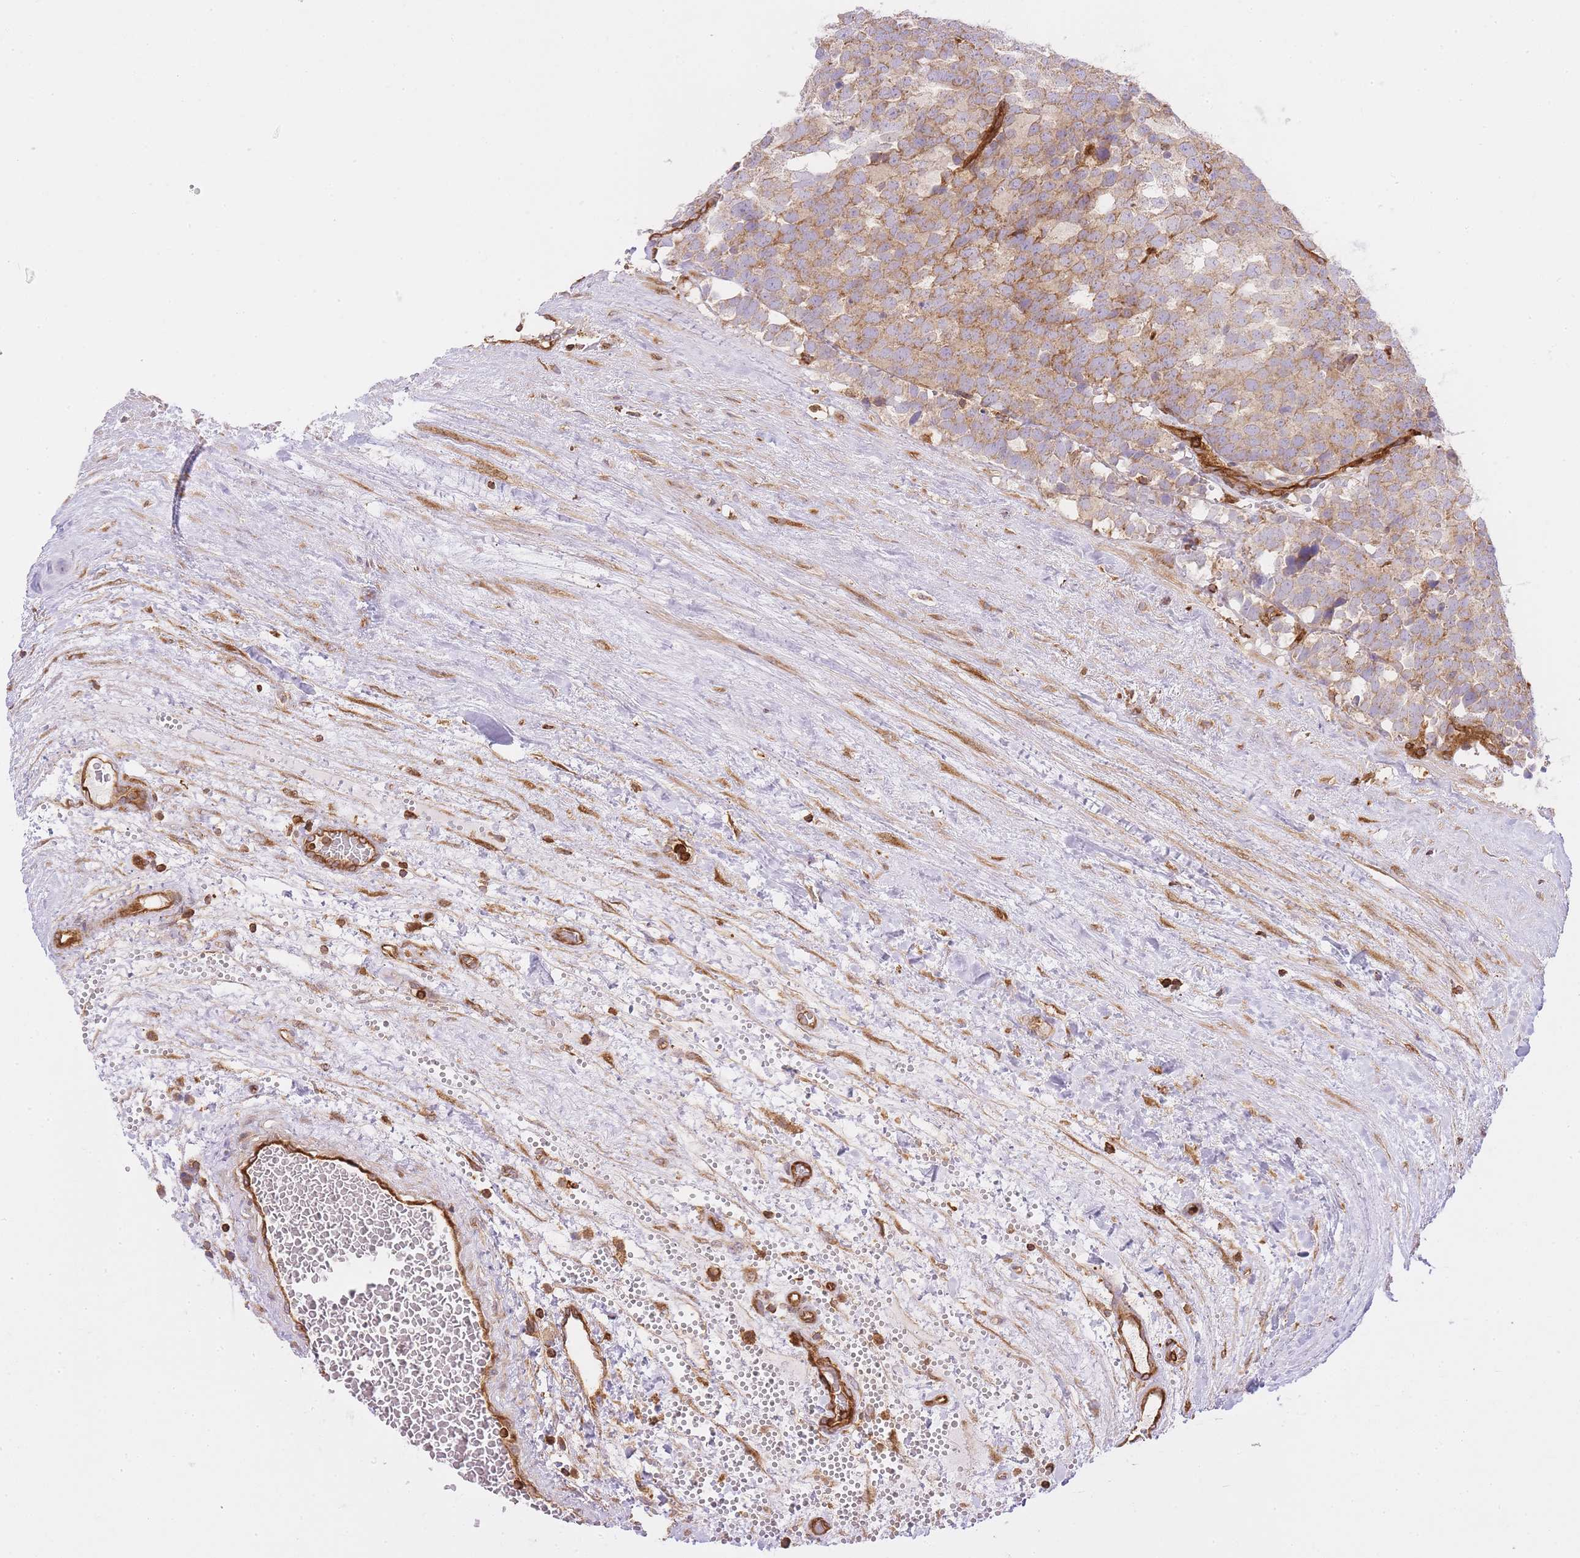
{"staining": {"intensity": "moderate", "quantity": ">75%", "location": "cytoplasmic/membranous"}, "tissue": "testis cancer", "cell_type": "Tumor cells", "image_type": "cancer", "snomed": [{"axis": "morphology", "description": "Seminoma, NOS"}, {"axis": "topography", "description": "Testis"}], "caption": "Testis cancer stained with DAB (3,3'-diaminobenzidine) IHC displays medium levels of moderate cytoplasmic/membranous positivity in approximately >75% of tumor cells.", "gene": "MSN", "patient": {"sex": "male", "age": 71}}